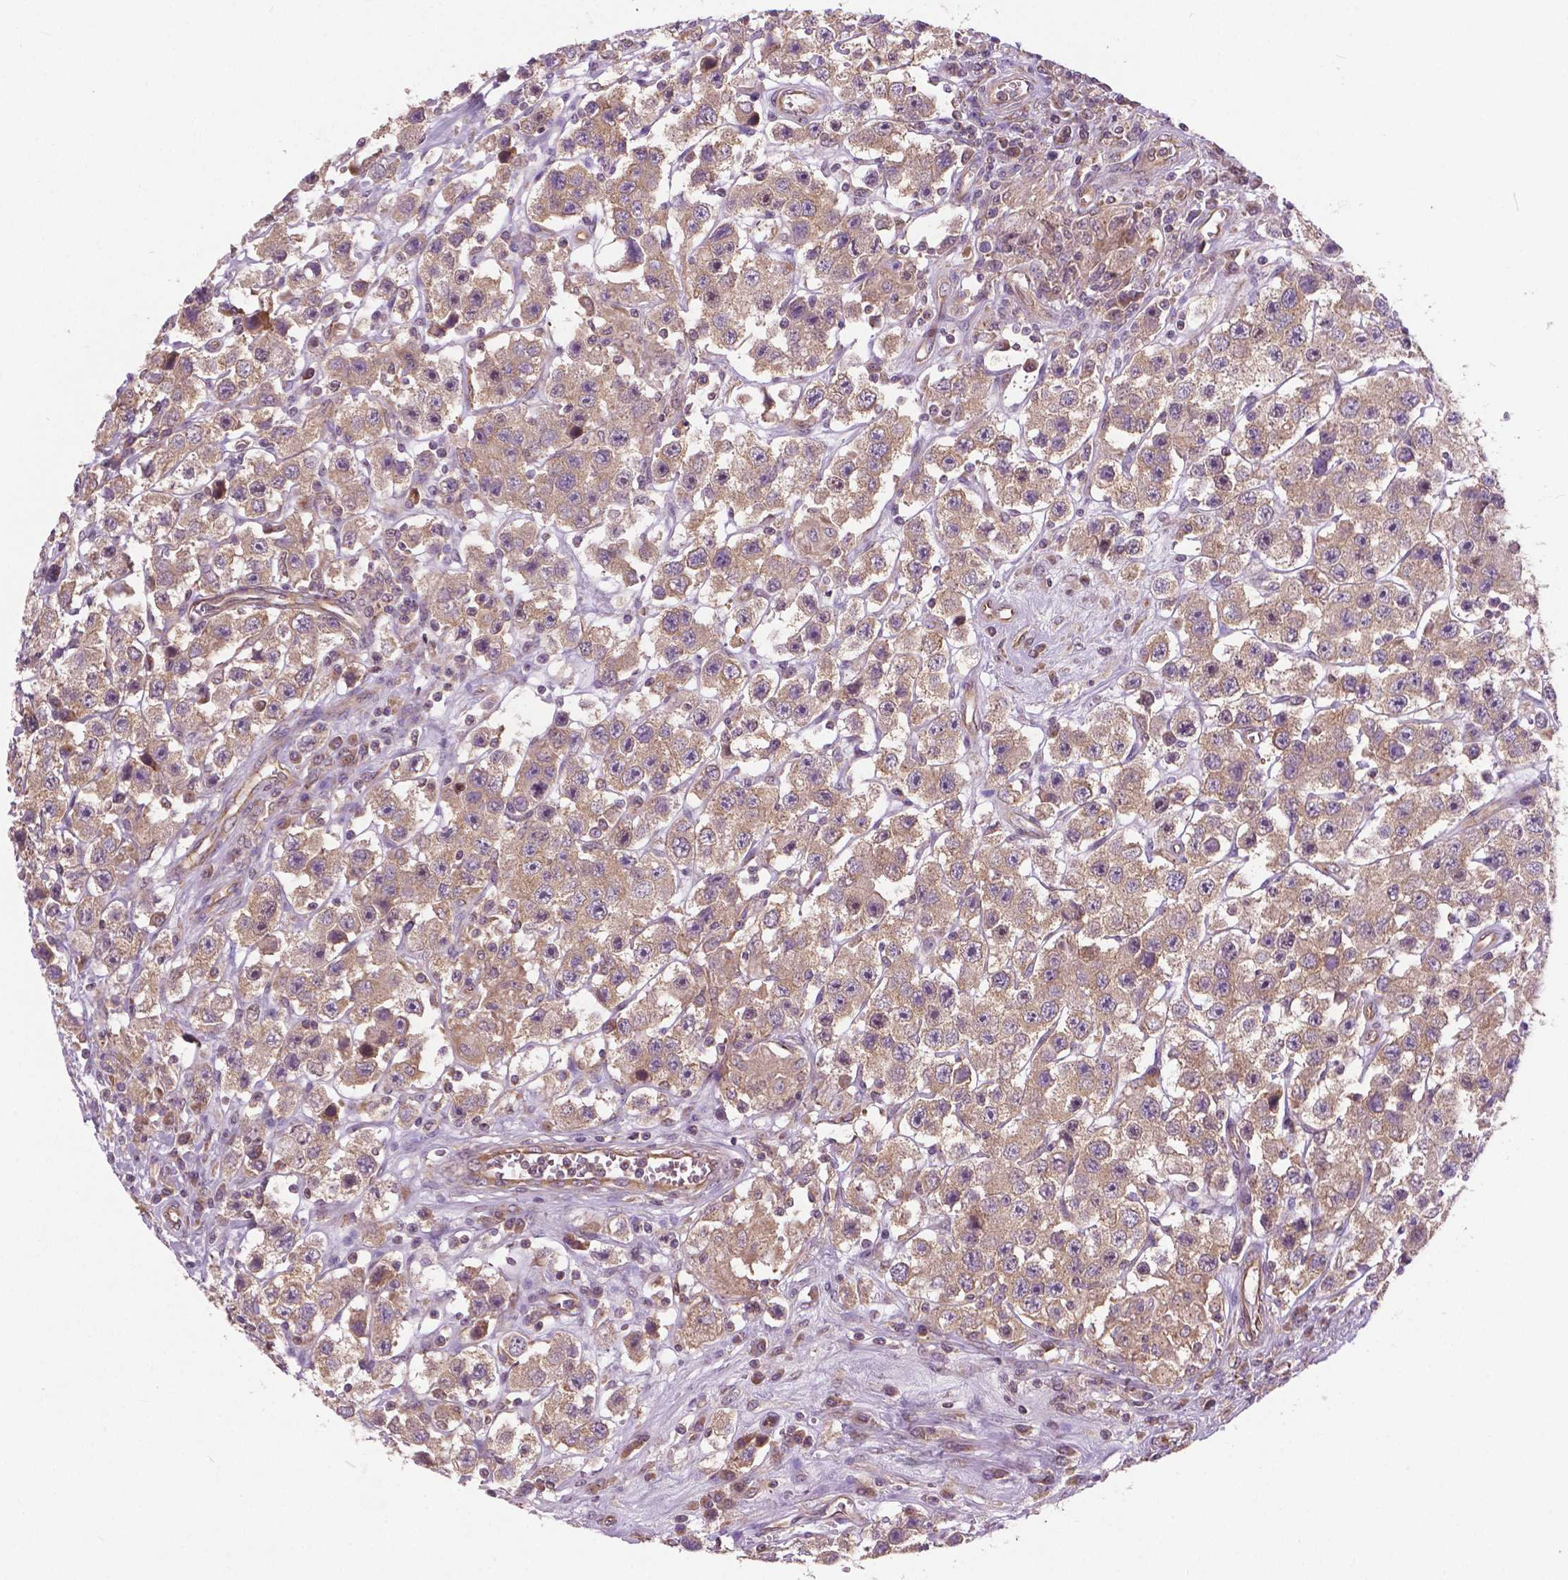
{"staining": {"intensity": "weak", "quantity": ">75%", "location": "cytoplasmic/membranous"}, "tissue": "testis cancer", "cell_type": "Tumor cells", "image_type": "cancer", "snomed": [{"axis": "morphology", "description": "Seminoma, NOS"}, {"axis": "topography", "description": "Testis"}], "caption": "Tumor cells display weak cytoplasmic/membranous expression in about >75% of cells in testis cancer. (IHC, brightfield microscopy, high magnification).", "gene": "MZT1", "patient": {"sex": "male", "age": 45}}